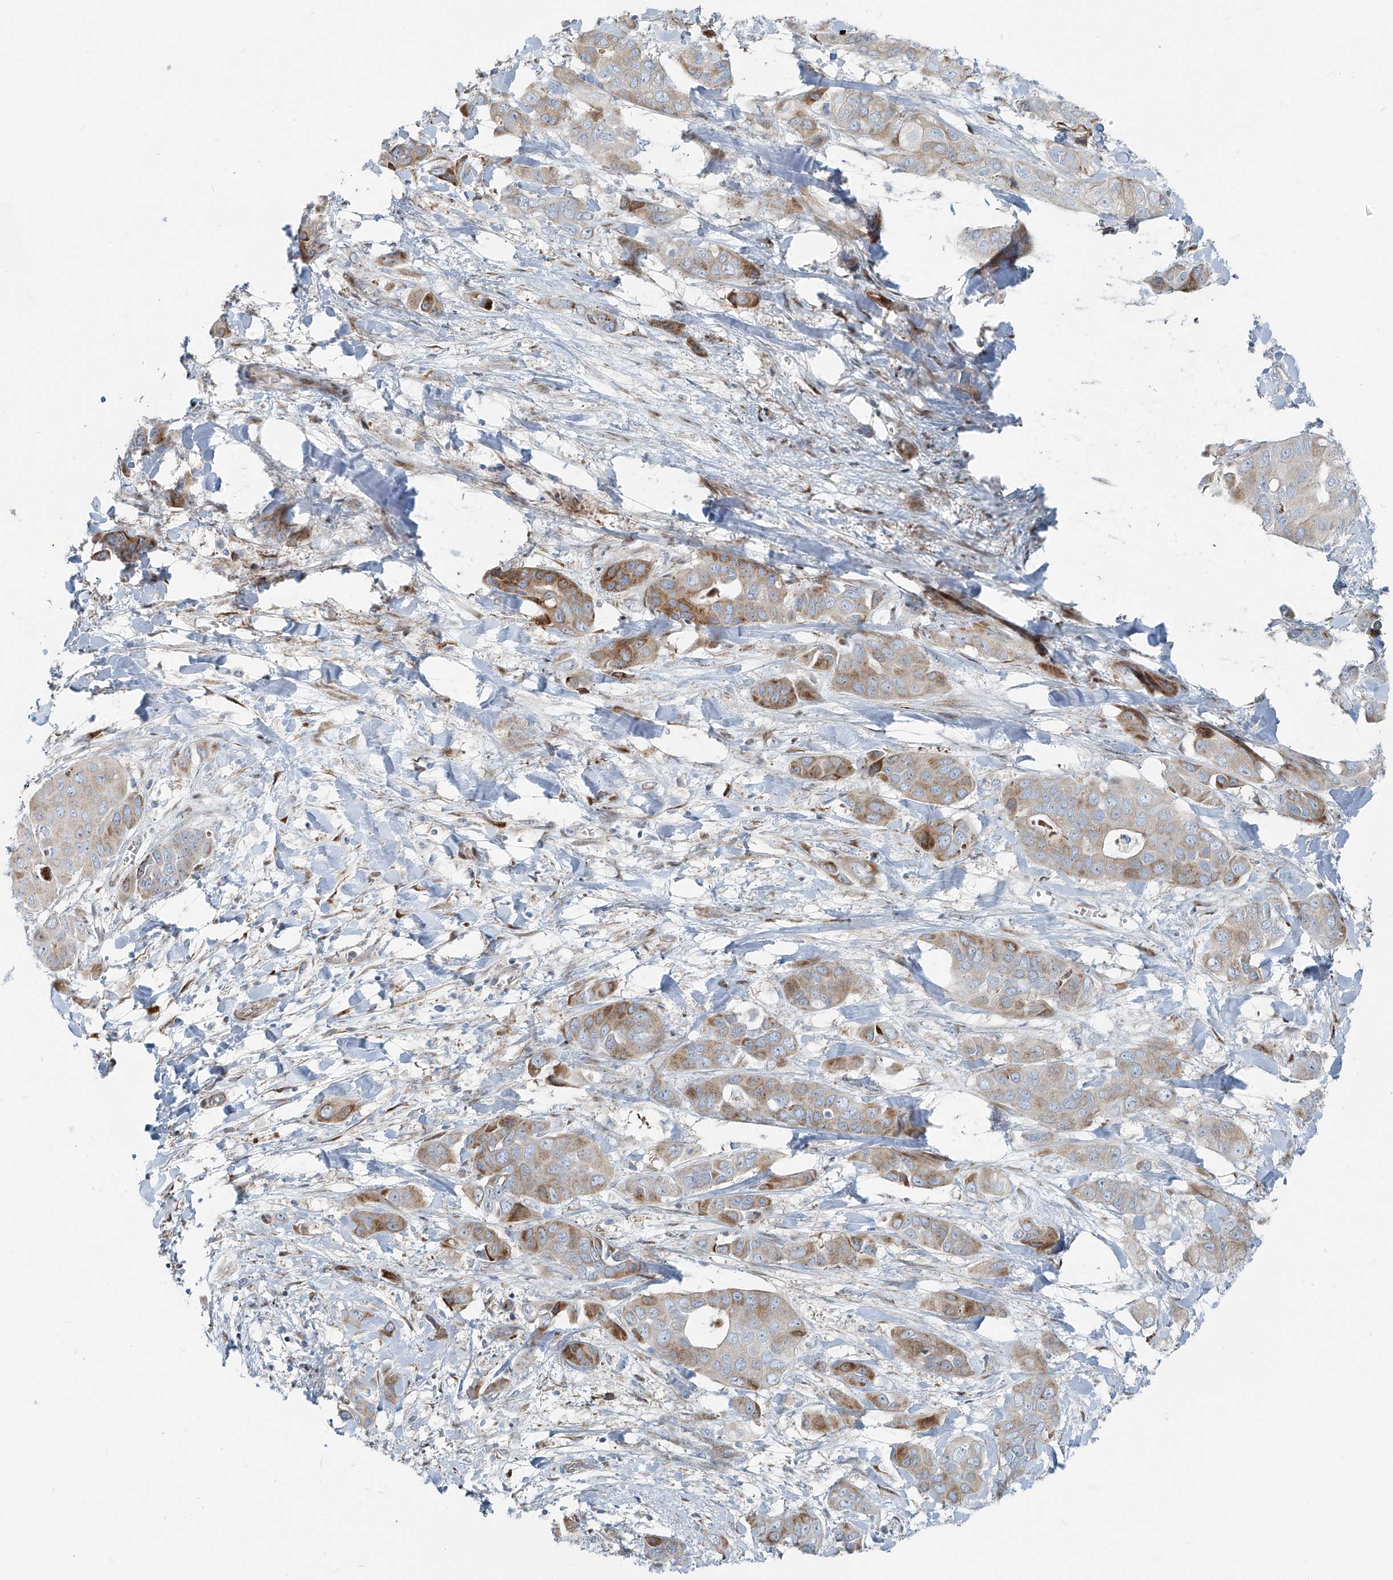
{"staining": {"intensity": "moderate", "quantity": "<25%", "location": "cytoplasmic/membranous"}, "tissue": "liver cancer", "cell_type": "Tumor cells", "image_type": "cancer", "snomed": [{"axis": "morphology", "description": "Cholangiocarcinoma"}, {"axis": "topography", "description": "Liver"}], "caption": "Liver cancer tissue shows moderate cytoplasmic/membranous positivity in about <25% of tumor cells", "gene": "HIC2", "patient": {"sex": "female", "age": 52}}